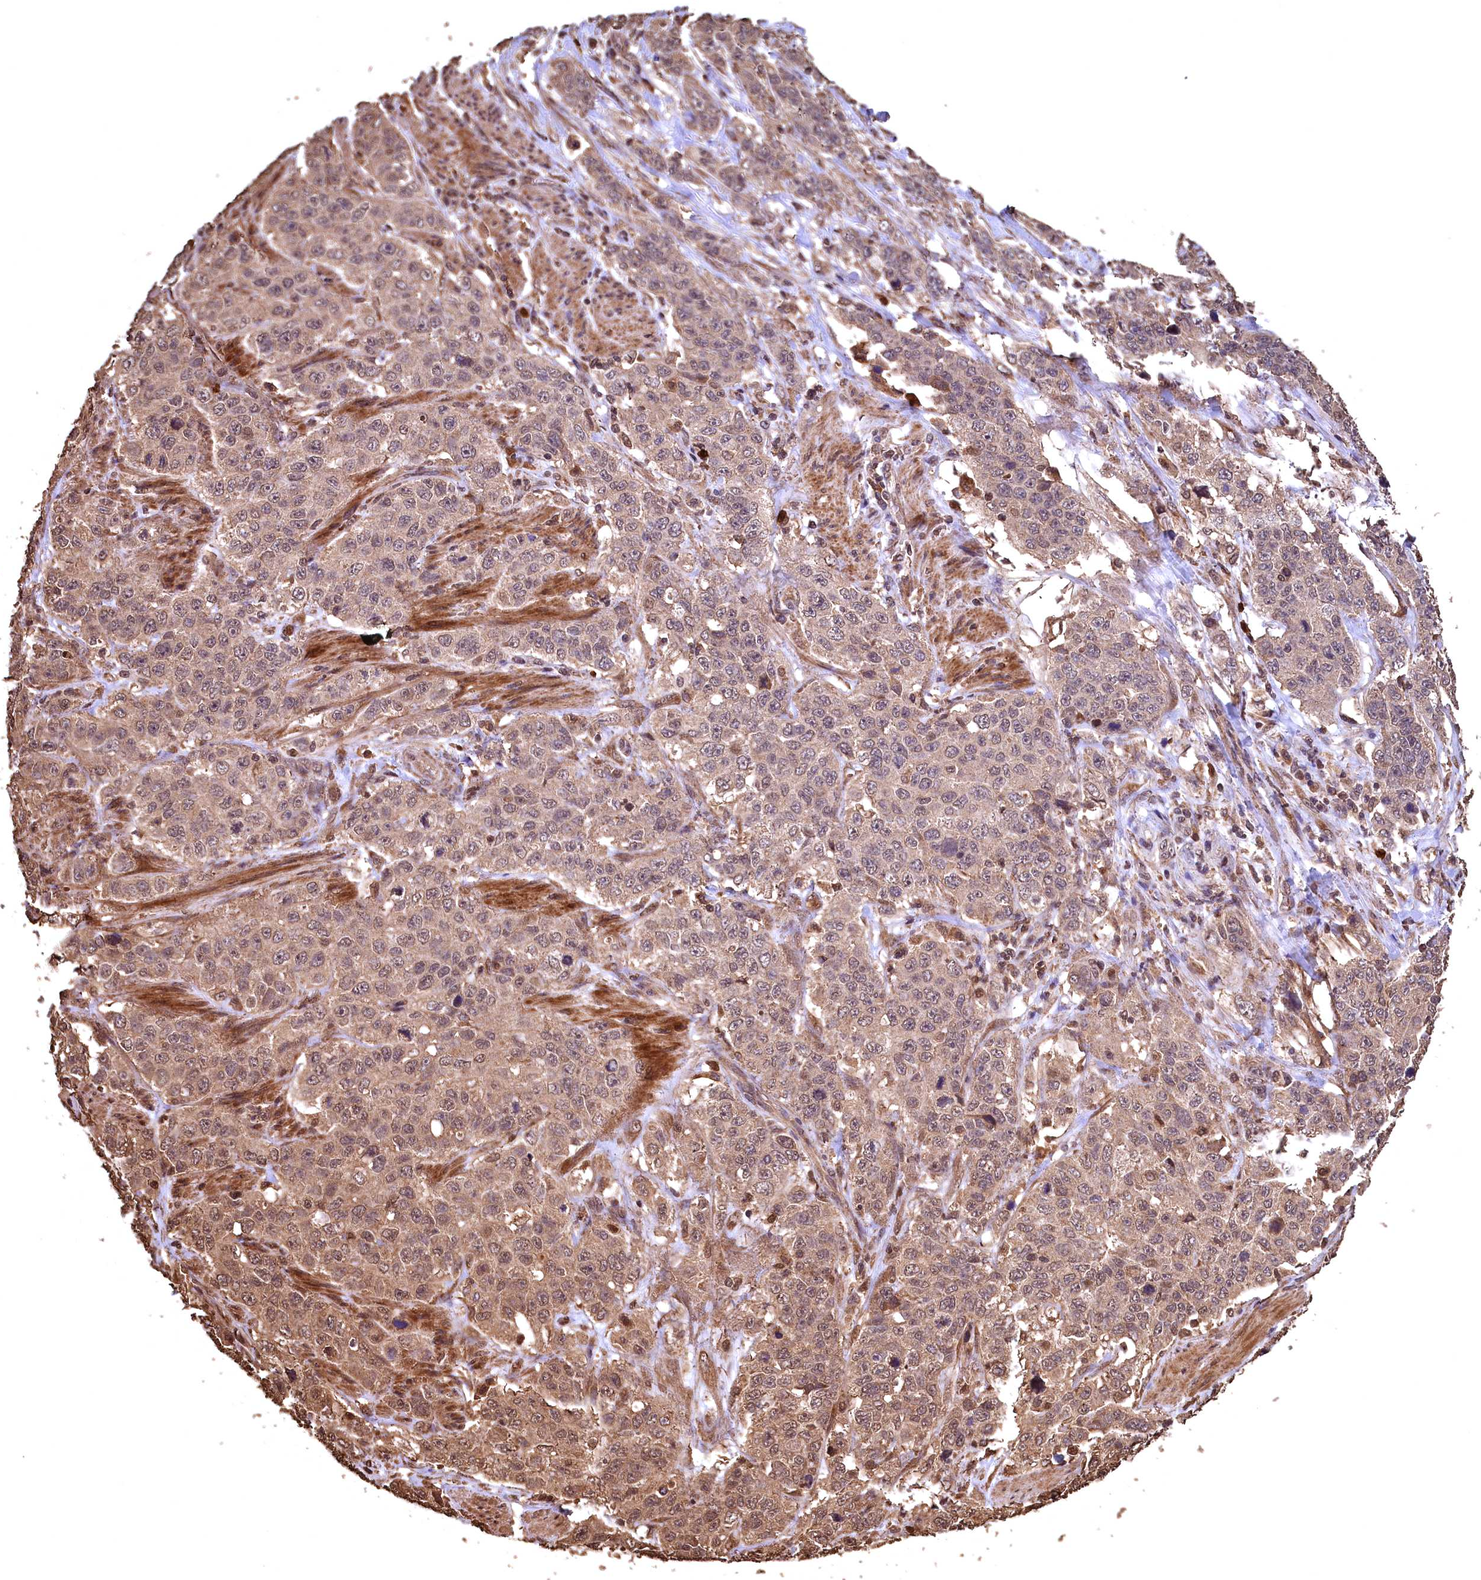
{"staining": {"intensity": "weak", "quantity": ">75%", "location": "cytoplasmic/membranous,nuclear"}, "tissue": "stomach cancer", "cell_type": "Tumor cells", "image_type": "cancer", "snomed": [{"axis": "morphology", "description": "Adenocarcinoma, NOS"}, {"axis": "topography", "description": "Stomach"}], "caption": "A high-resolution micrograph shows IHC staining of adenocarcinoma (stomach), which demonstrates weak cytoplasmic/membranous and nuclear positivity in about >75% of tumor cells.", "gene": "CEP57L1", "patient": {"sex": "male", "age": 48}}